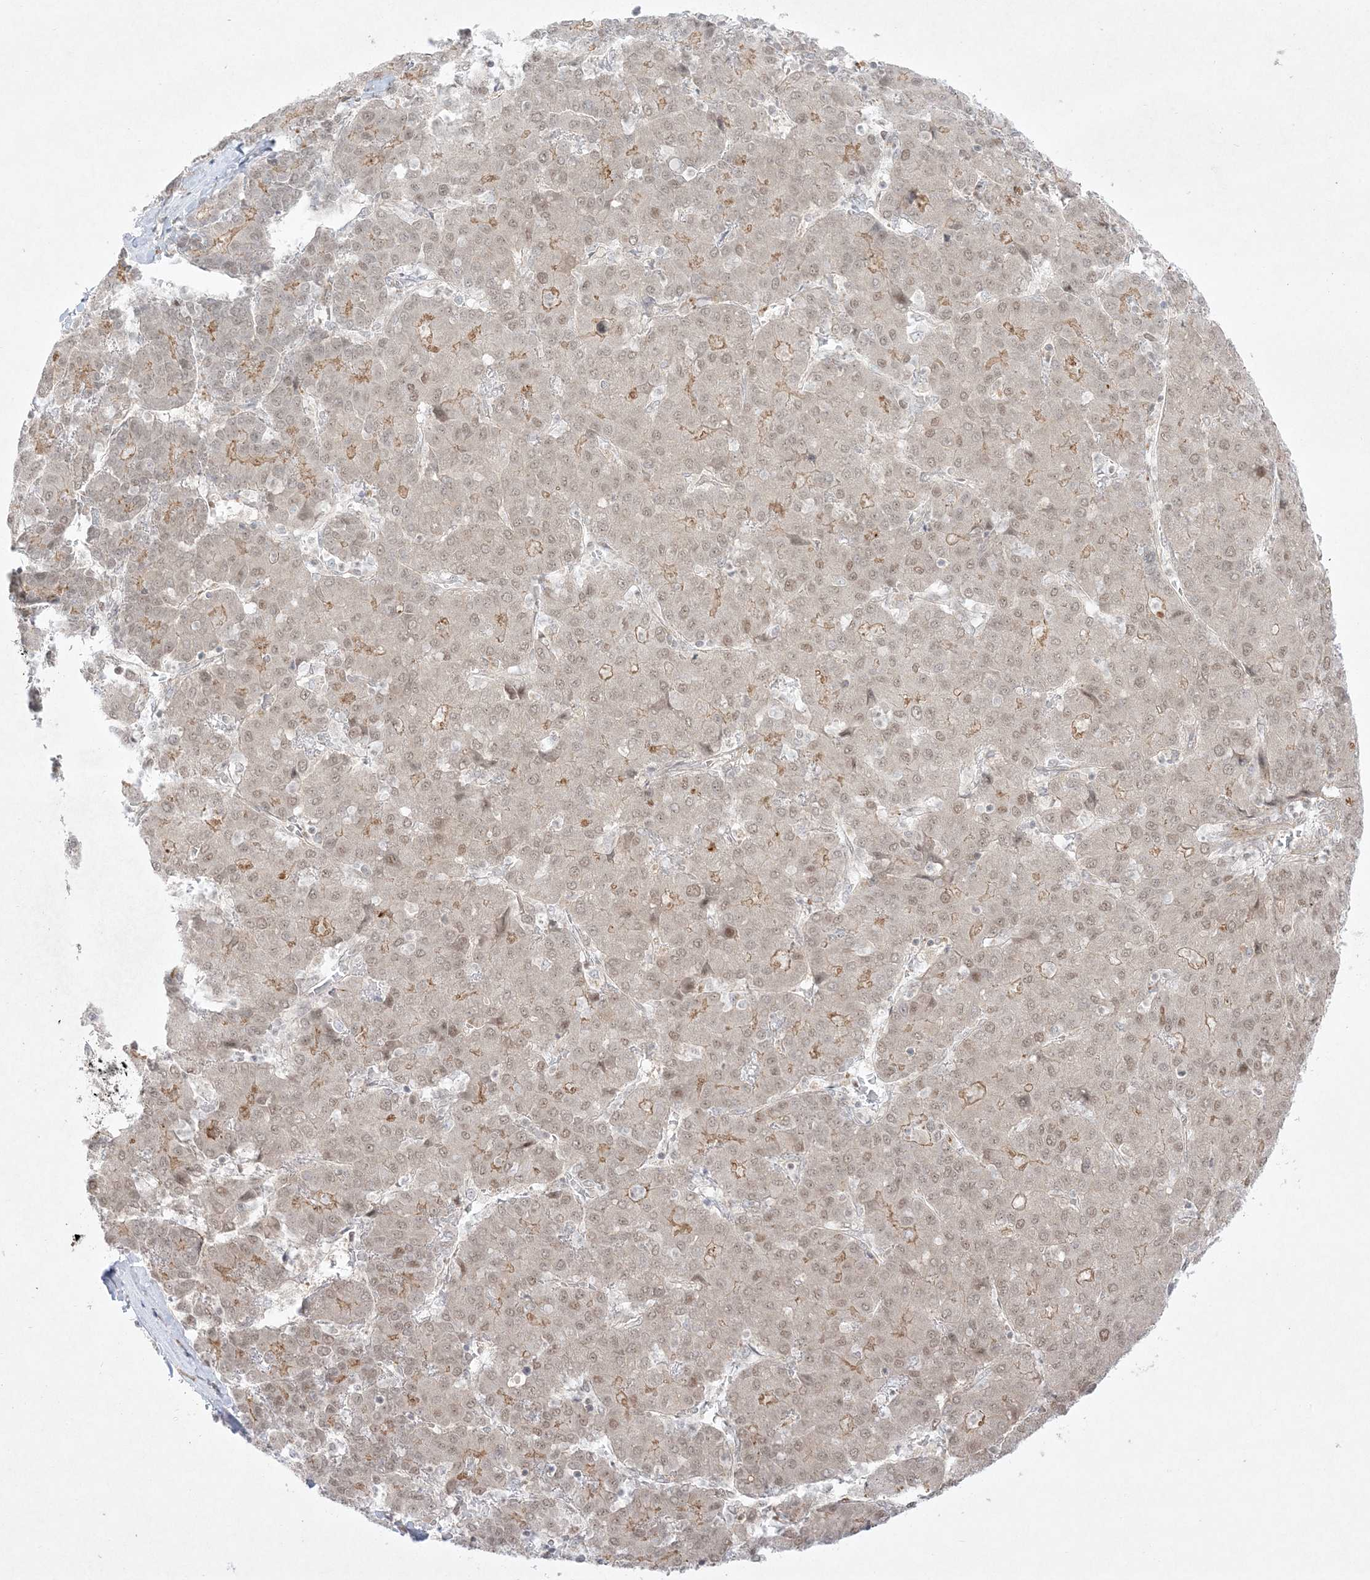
{"staining": {"intensity": "weak", "quantity": ">75%", "location": "cytoplasmic/membranous,nuclear"}, "tissue": "liver cancer", "cell_type": "Tumor cells", "image_type": "cancer", "snomed": [{"axis": "morphology", "description": "Carcinoma, Hepatocellular, NOS"}, {"axis": "topography", "description": "Liver"}], "caption": "Protein staining of liver hepatocellular carcinoma tissue exhibits weak cytoplasmic/membranous and nuclear positivity in about >75% of tumor cells.", "gene": "PTK6", "patient": {"sex": "male", "age": 65}}